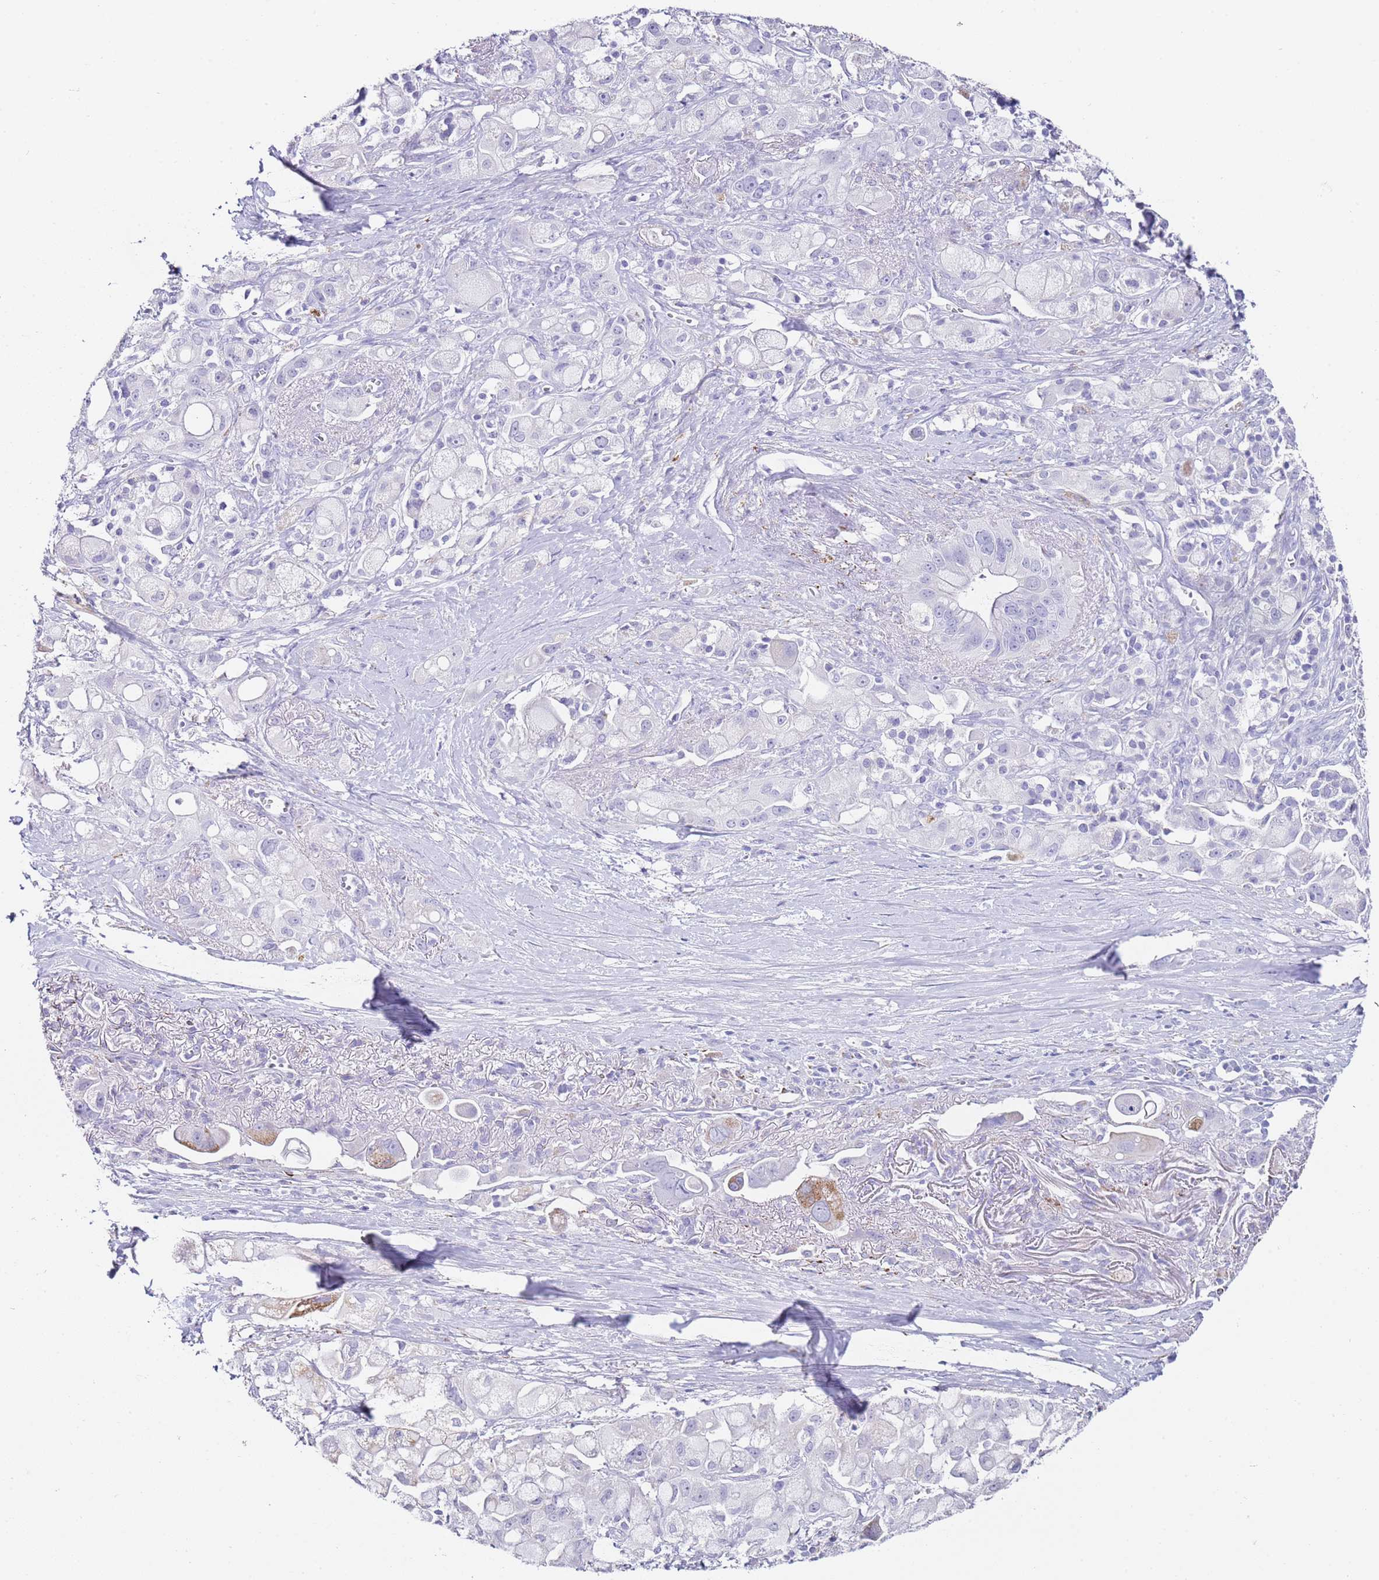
{"staining": {"intensity": "negative", "quantity": "none", "location": "none"}, "tissue": "pancreatic cancer", "cell_type": "Tumor cells", "image_type": "cancer", "snomed": [{"axis": "morphology", "description": "Adenocarcinoma, NOS"}, {"axis": "topography", "description": "Pancreas"}], "caption": "IHC micrograph of neoplastic tissue: pancreatic cancer stained with DAB (3,3'-diaminobenzidine) reveals no significant protein staining in tumor cells.", "gene": "PTBP2", "patient": {"sex": "male", "age": 68}}